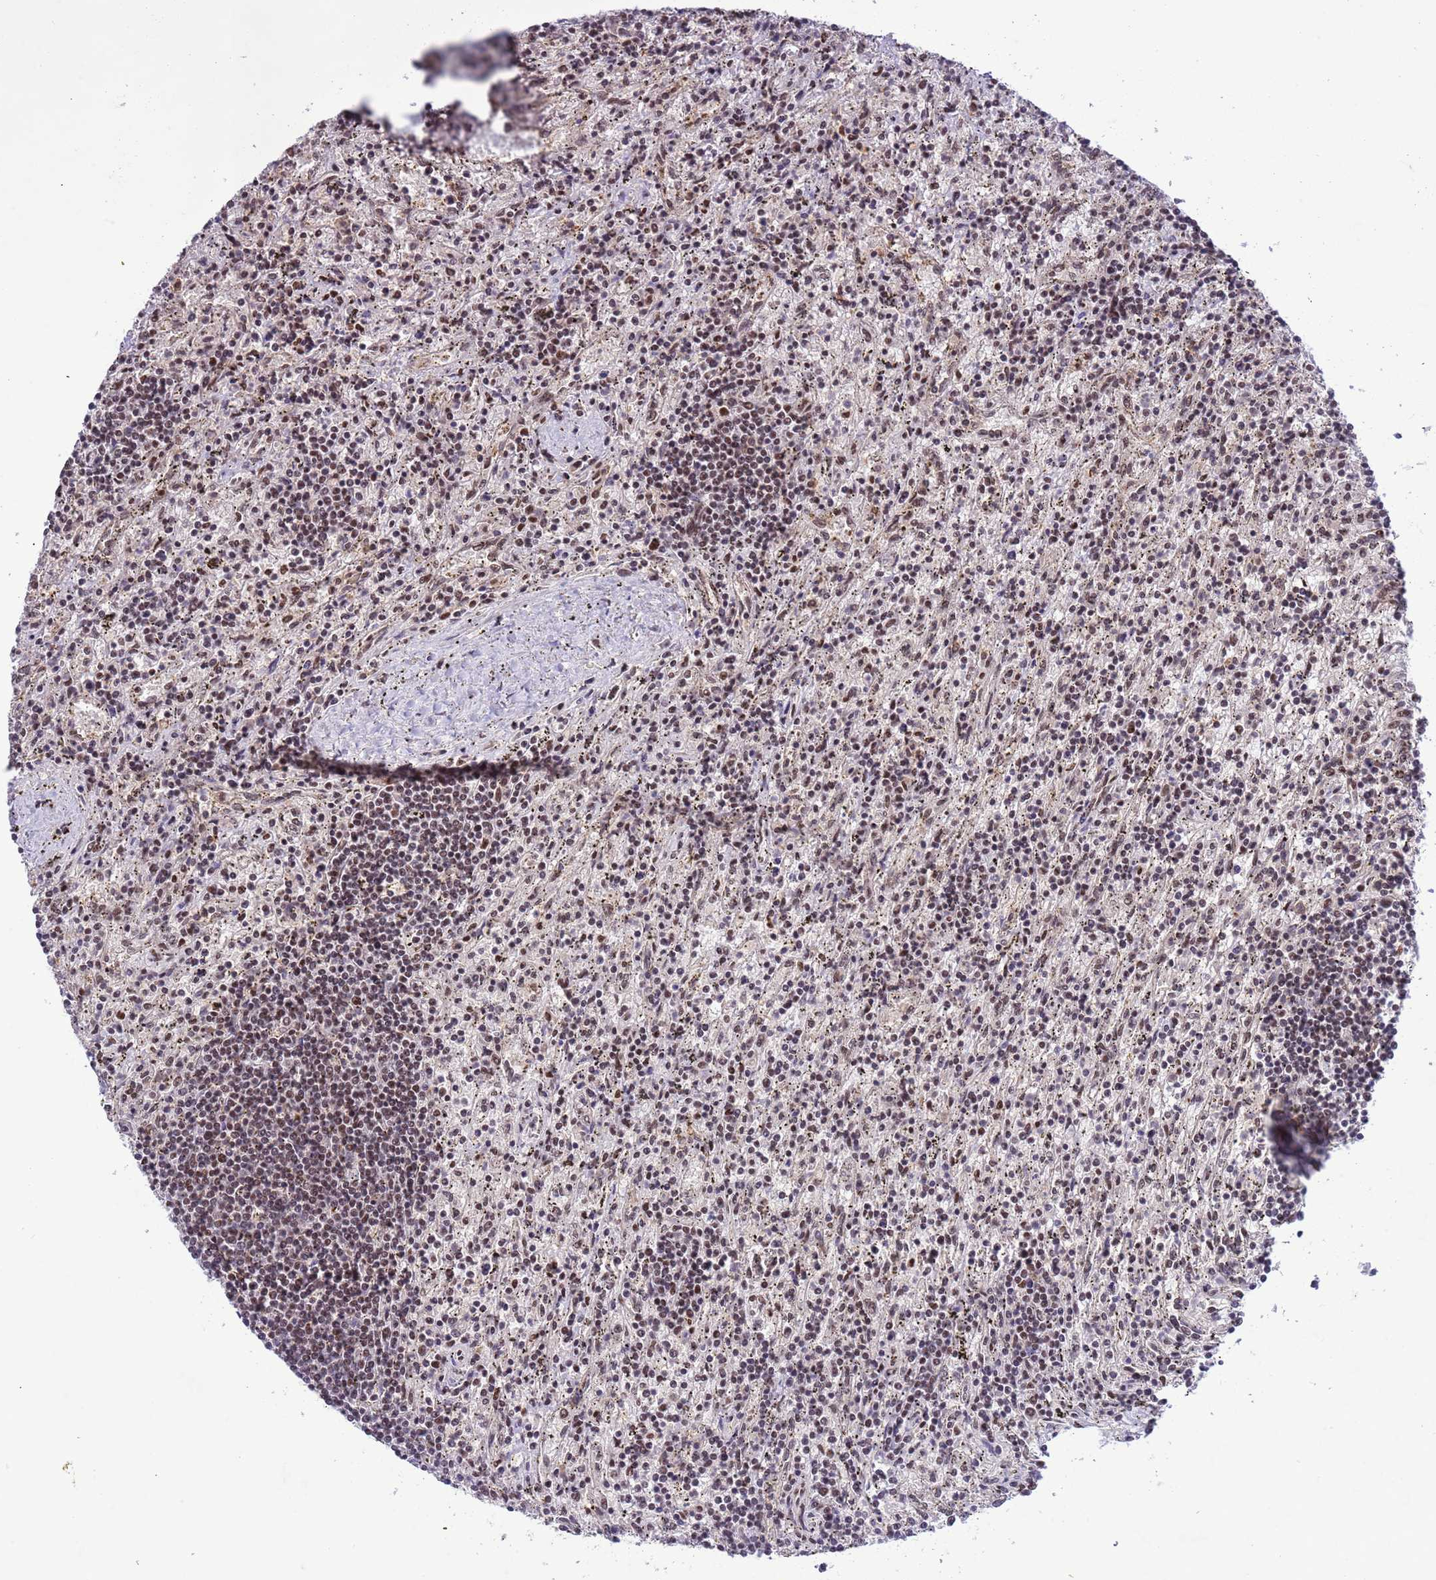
{"staining": {"intensity": "moderate", "quantity": ">75%", "location": "nuclear"}, "tissue": "lymphoma", "cell_type": "Tumor cells", "image_type": "cancer", "snomed": [{"axis": "morphology", "description": "Malignant lymphoma, non-Hodgkin's type, Low grade"}, {"axis": "topography", "description": "Spleen"}], "caption": "Brown immunohistochemical staining in low-grade malignant lymphoma, non-Hodgkin's type exhibits moderate nuclear expression in about >75% of tumor cells.", "gene": "SRRT", "patient": {"sex": "male", "age": 76}}